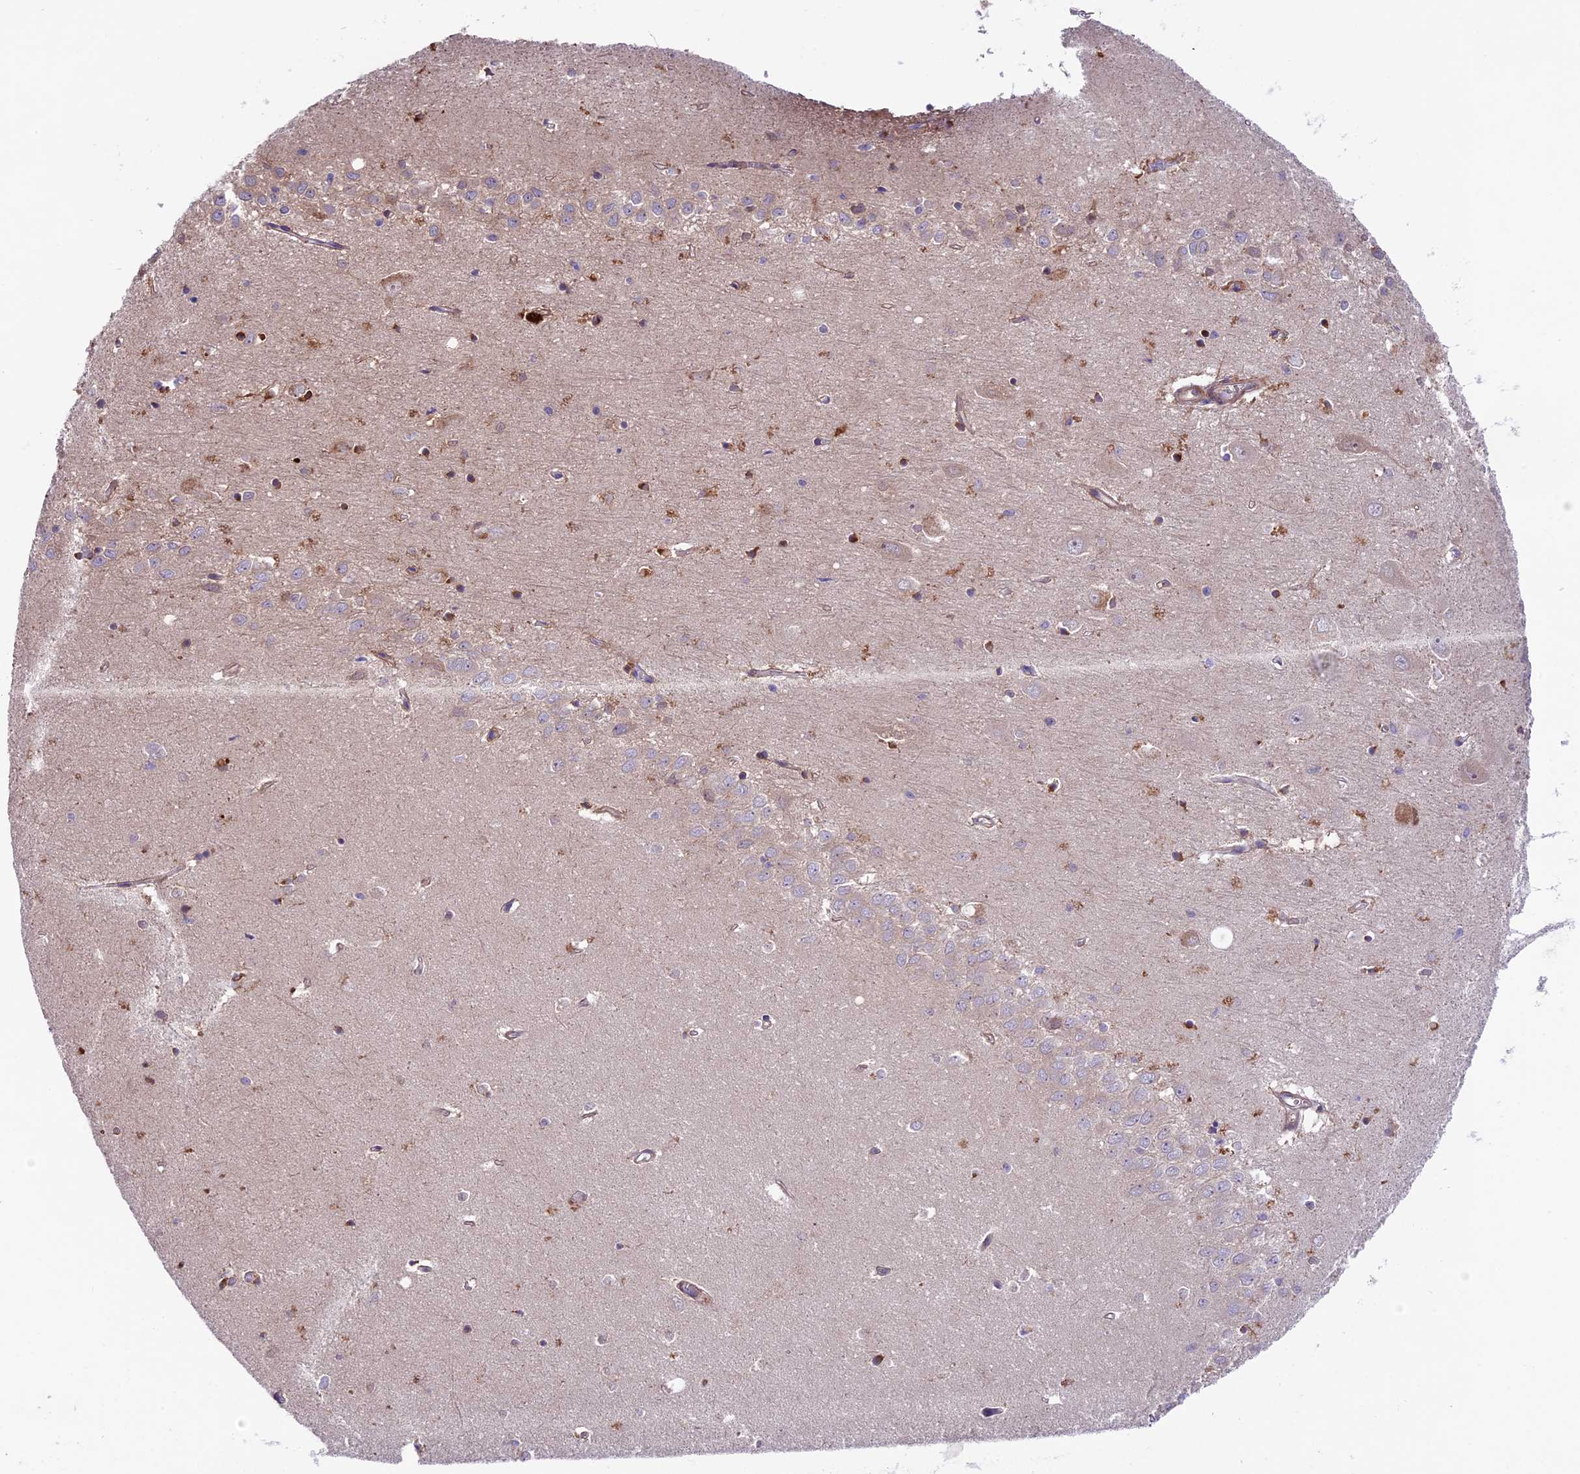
{"staining": {"intensity": "moderate", "quantity": "<25%", "location": "cytoplasmic/membranous"}, "tissue": "hippocampus", "cell_type": "Glial cells", "image_type": "normal", "snomed": [{"axis": "morphology", "description": "Normal tissue, NOS"}, {"axis": "topography", "description": "Hippocampus"}], "caption": "The immunohistochemical stain labels moderate cytoplasmic/membranous expression in glial cells of unremarkable hippocampus.", "gene": "COG8", "patient": {"sex": "female", "age": 64}}